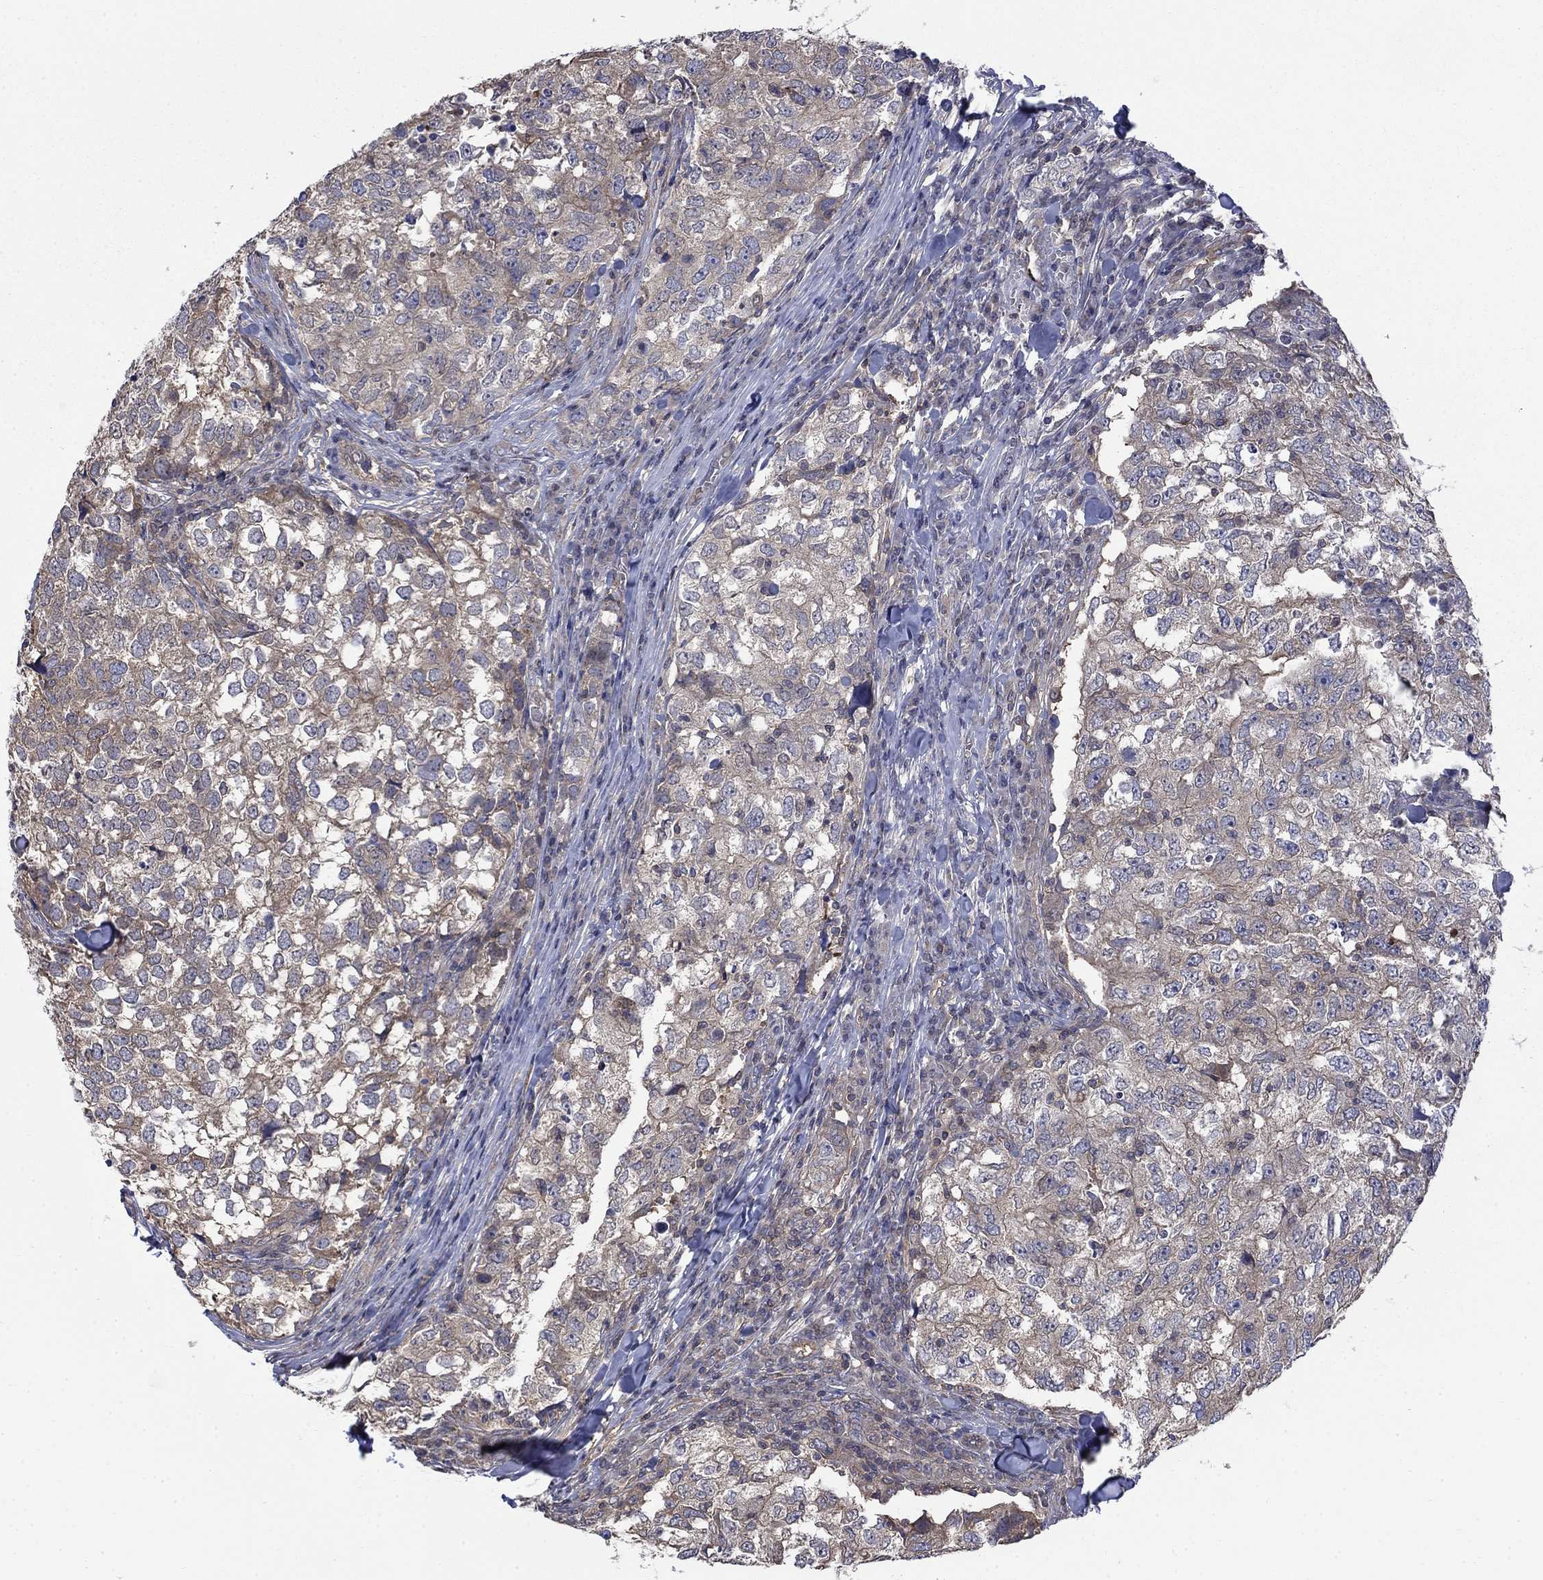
{"staining": {"intensity": "weak", "quantity": "25%-75%", "location": "cytoplasmic/membranous"}, "tissue": "breast cancer", "cell_type": "Tumor cells", "image_type": "cancer", "snomed": [{"axis": "morphology", "description": "Duct carcinoma"}, {"axis": "topography", "description": "Breast"}], "caption": "Tumor cells exhibit weak cytoplasmic/membranous positivity in about 25%-75% of cells in breast cancer (infiltrating ductal carcinoma). The protein is shown in brown color, while the nuclei are stained blue.", "gene": "PDZD2", "patient": {"sex": "female", "age": 30}}